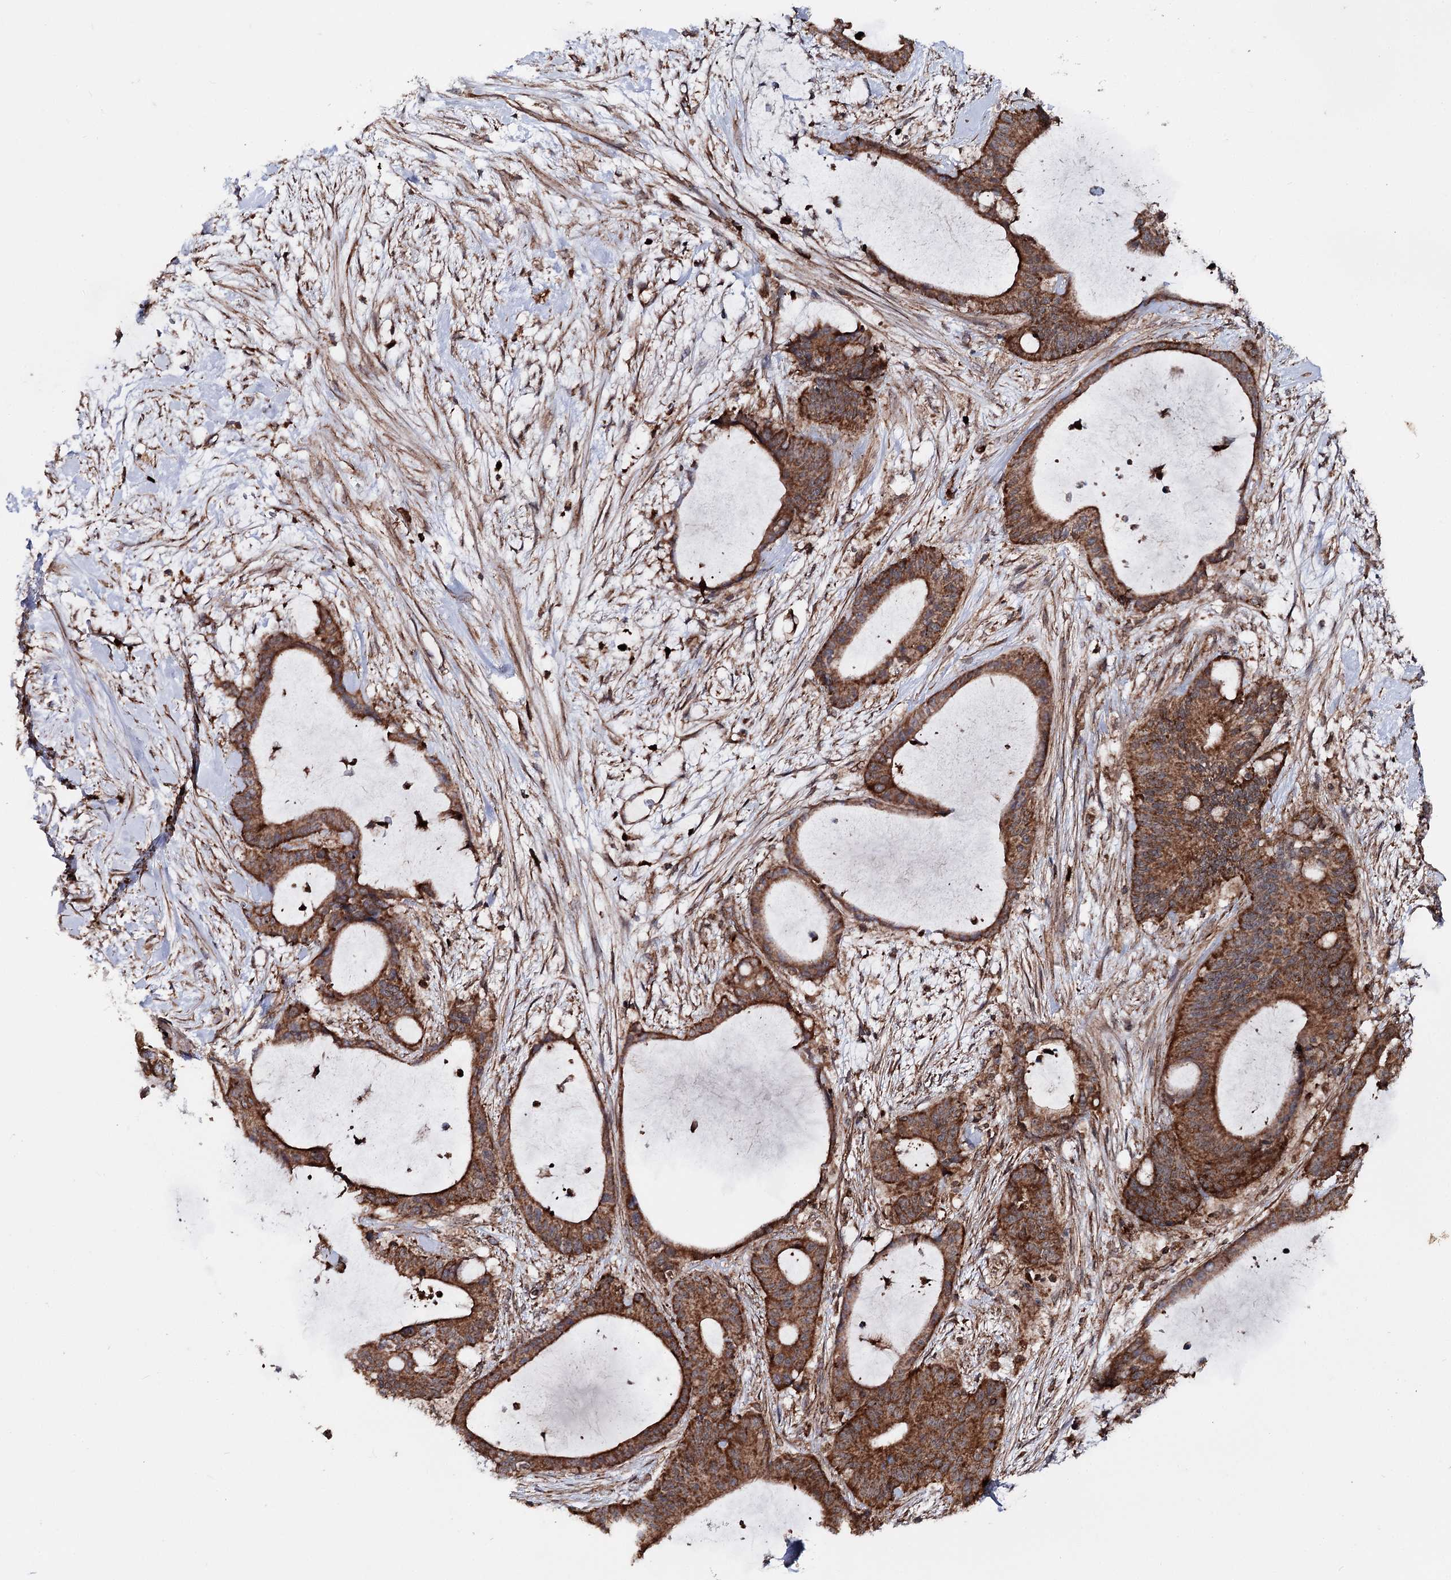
{"staining": {"intensity": "strong", "quantity": ">75%", "location": "cytoplasmic/membranous"}, "tissue": "liver cancer", "cell_type": "Tumor cells", "image_type": "cancer", "snomed": [{"axis": "morphology", "description": "Normal tissue, NOS"}, {"axis": "morphology", "description": "Cholangiocarcinoma"}, {"axis": "topography", "description": "Liver"}, {"axis": "topography", "description": "Peripheral nerve tissue"}], "caption": "This photomicrograph demonstrates immunohistochemistry (IHC) staining of cholangiocarcinoma (liver), with high strong cytoplasmic/membranous staining in approximately >75% of tumor cells.", "gene": "FGFR1OP2", "patient": {"sex": "female", "age": 73}}